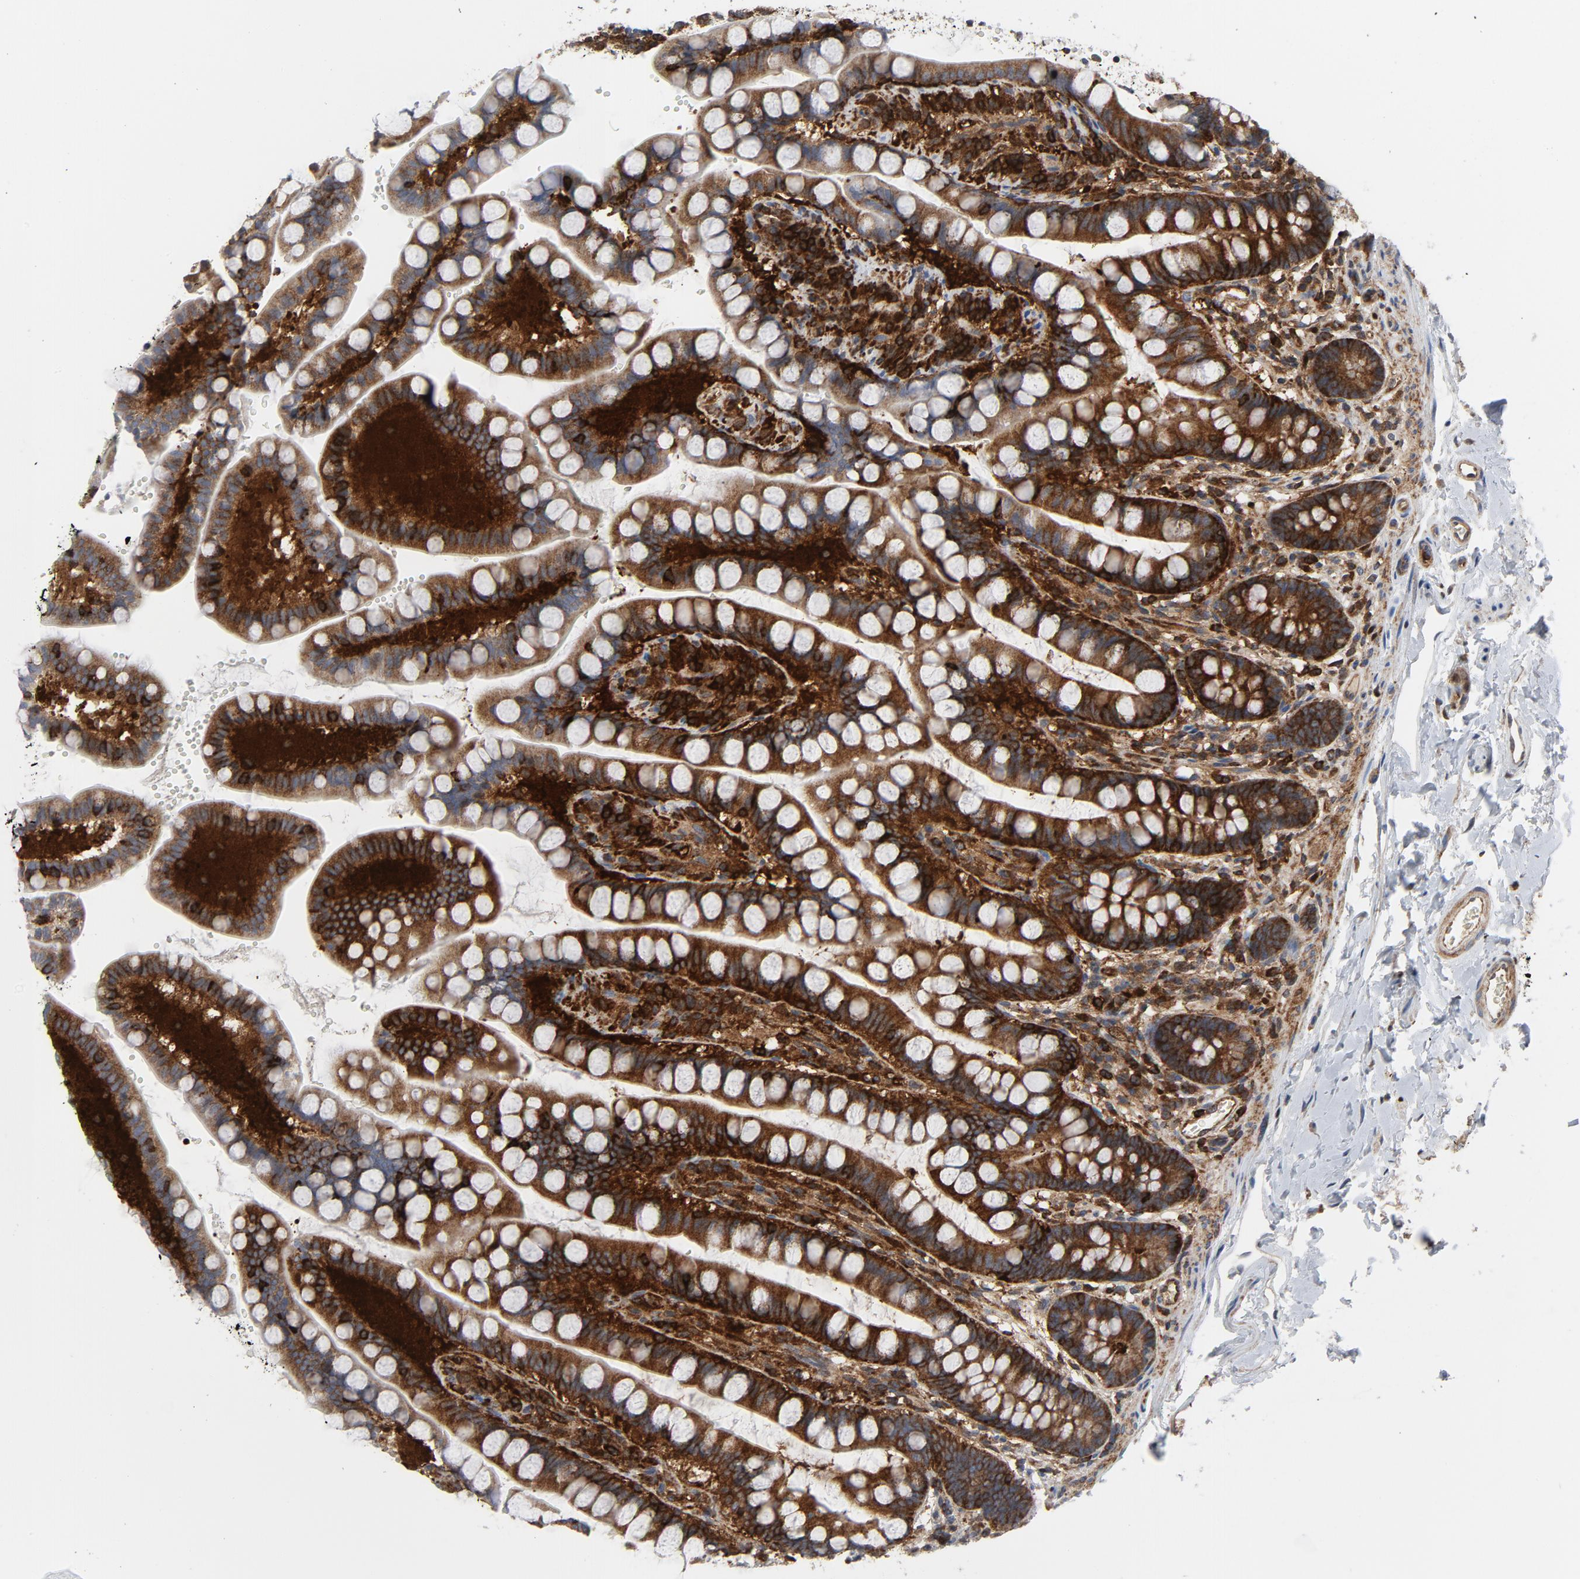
{"staining": {"intensity": "moderate", "quantity": ">75%", "location": "cytoplasmic/membranous"}, "tissue": "small intestine", "cell_type": "Glandular cells", "image_type": "normal", "snomed": [{"axis": "morphology", "description": "Normal tissue, NOS"}, {"axis": "topography", "description": "Small intestine"}], "caption": "DAB (3,3'-diaminobenzidine) immunohistochemical staining of benign small intestine exhibits moderate cytoplasmic/membranous protein staining in approximately >75% of glandular cells. The protein is shown in brown color, while the nuclei are stained blue.", "gene": "YES1", "patient": {"sex": "female", "age": 58}}